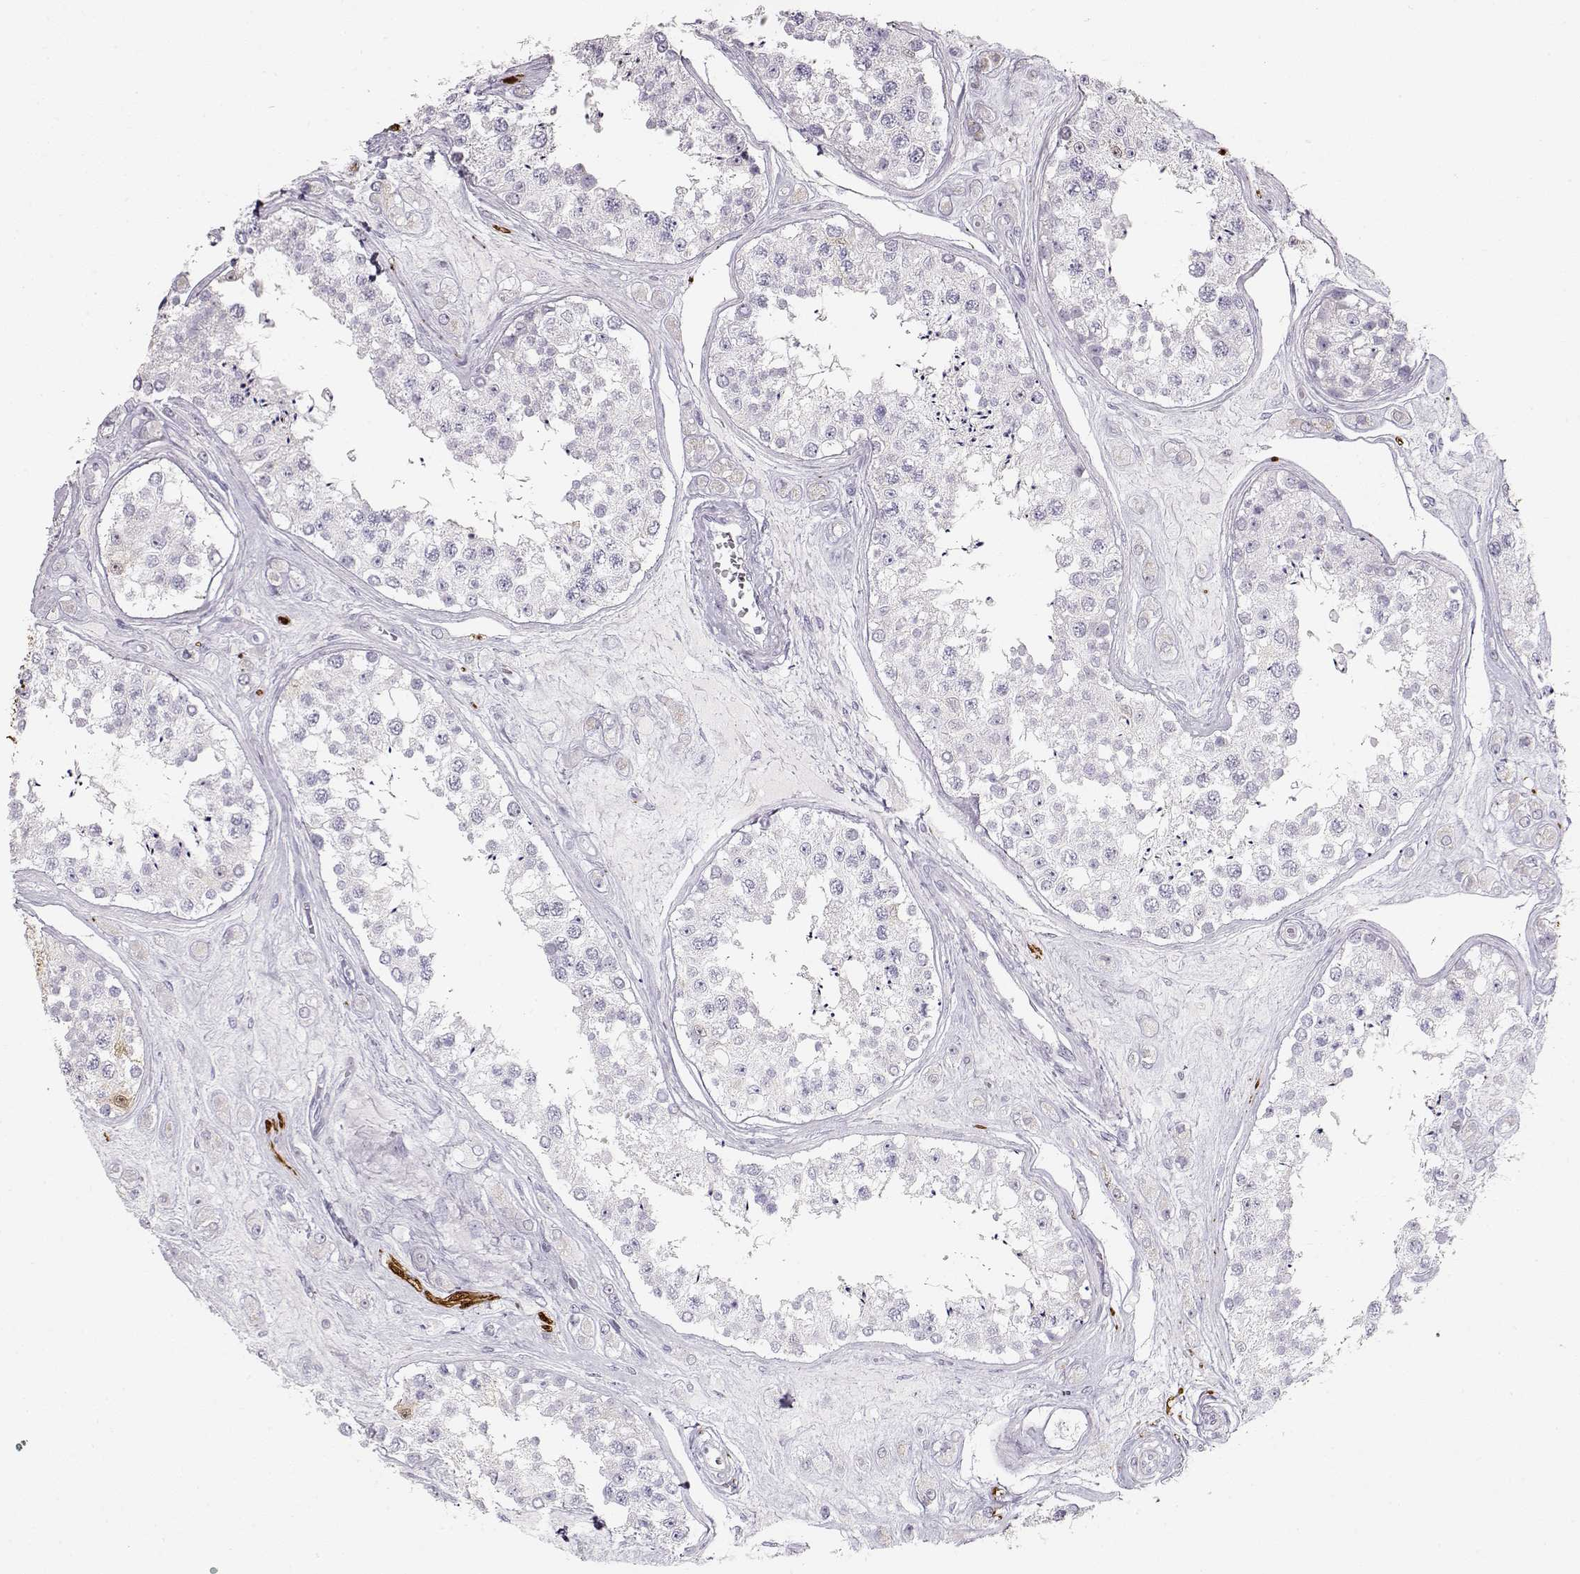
{"staining": {"intensity": "negative", "quantity": "none", "location": "none"}, "tissue": "testis", "cell_type": "Cells in seminiferous ducts", "image_type": "normal", "snomed": [{"axis": "morphology", "description": "Normal tissue, NOS"}, {"axis": "topography", "description": "Testis"}], "caption": "Immunohistochemistry image of normal testis stained for a protein (brown), which reveals no positivity in cells in seminiferous ducts.", "gene": "S100B", "patient": {"sex": "male", "age": 25}}